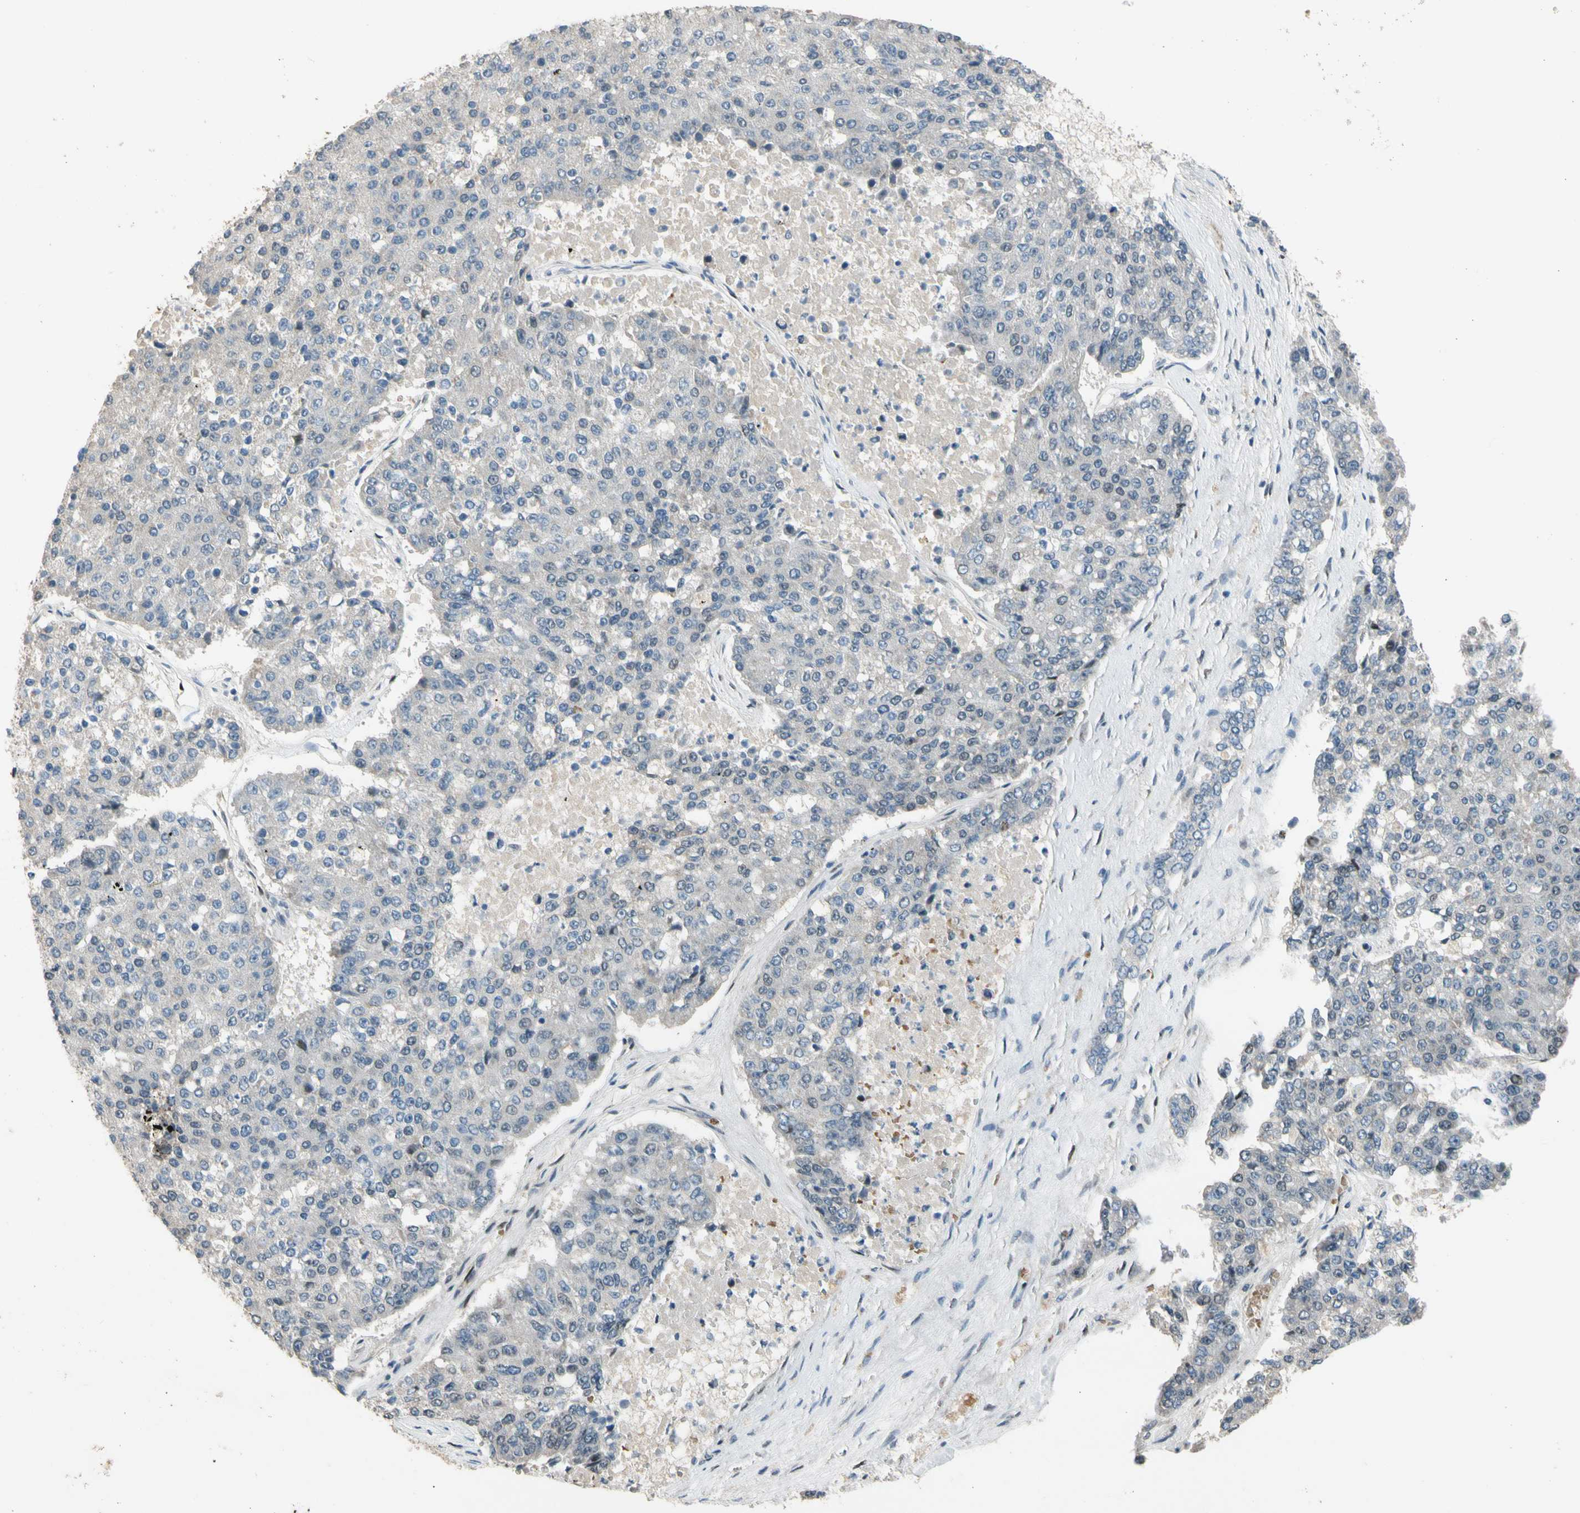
{"staining": {"intensity": "negative", "quantity": "none", "location": "none"}, "tissue": "pancreatic cancer", "cell_type": "Tumor cells", "image_type": "cancer", "snomed": [{"axis": "morphology", "description": "Adenocarcinoma, NOS"}, {"axis": "topography", "description": "Pancreas"}], "caption": "IHC histopathology image of human adenocarcinoma (pancreatic) stained for a protein (brown), which shows no positivity in tumor cells.", "gene": "ZNF184", "patient": {"sex": "male", "age": 50}}